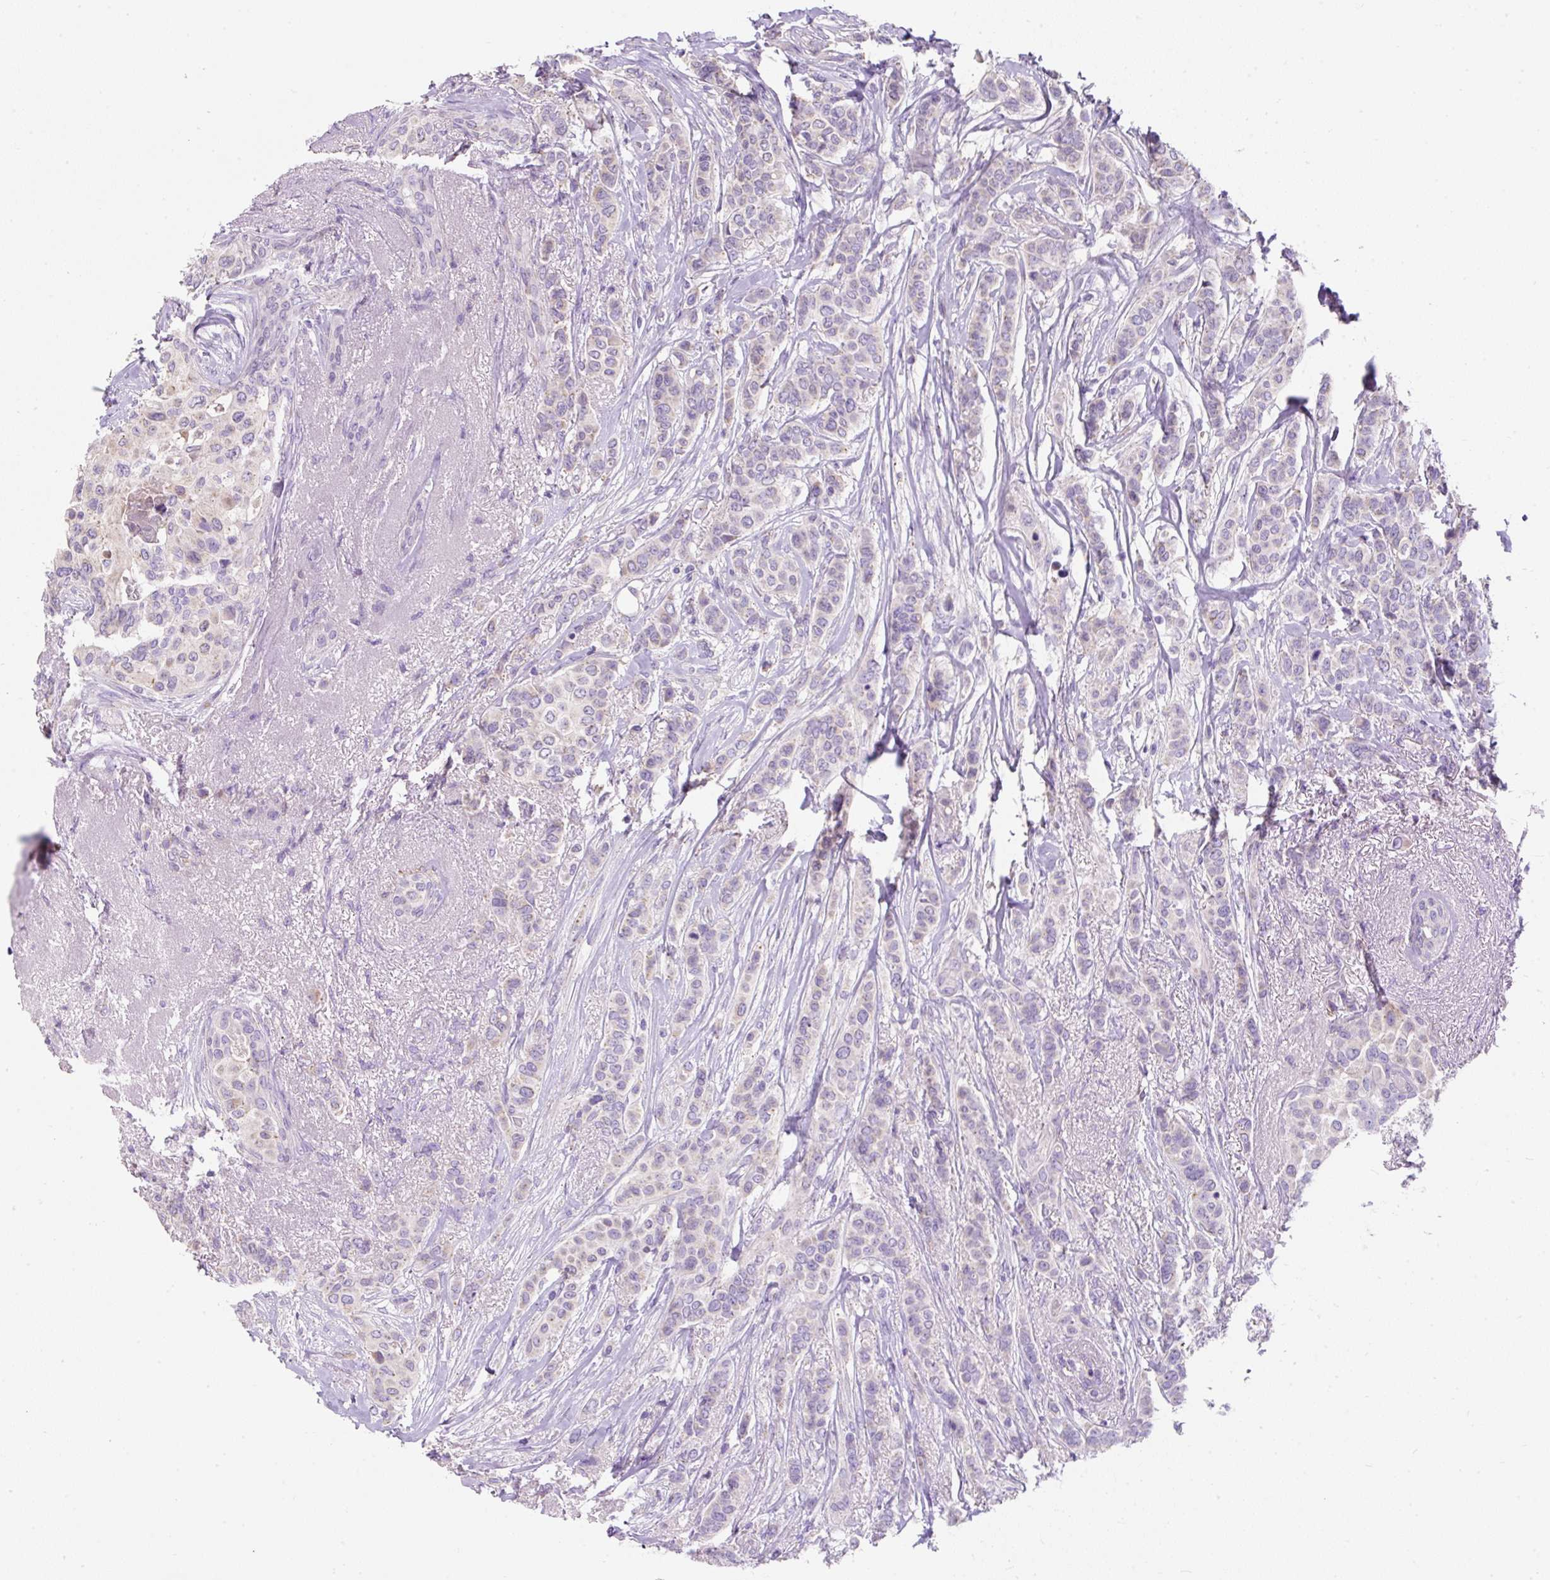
{"staining": {"intensity": "negative", "quantity": "none", "location": "none"}, "tissue": "breast cancer", "cell_type": "Tumor cells", "image_type": "cancer", "snomed": [{"axis": "morphology", "description": "Lobular carcinoma"}, {"axis": "topography", "description": "Breast"}], "caption": "An IHC photomicrograph of breast lobular carcinoma is shown. There is no staining in tumor cells of breast lobular carcinoma.", "gene": "SUSD5", "patient": {"sex": "female", "age": 51}}